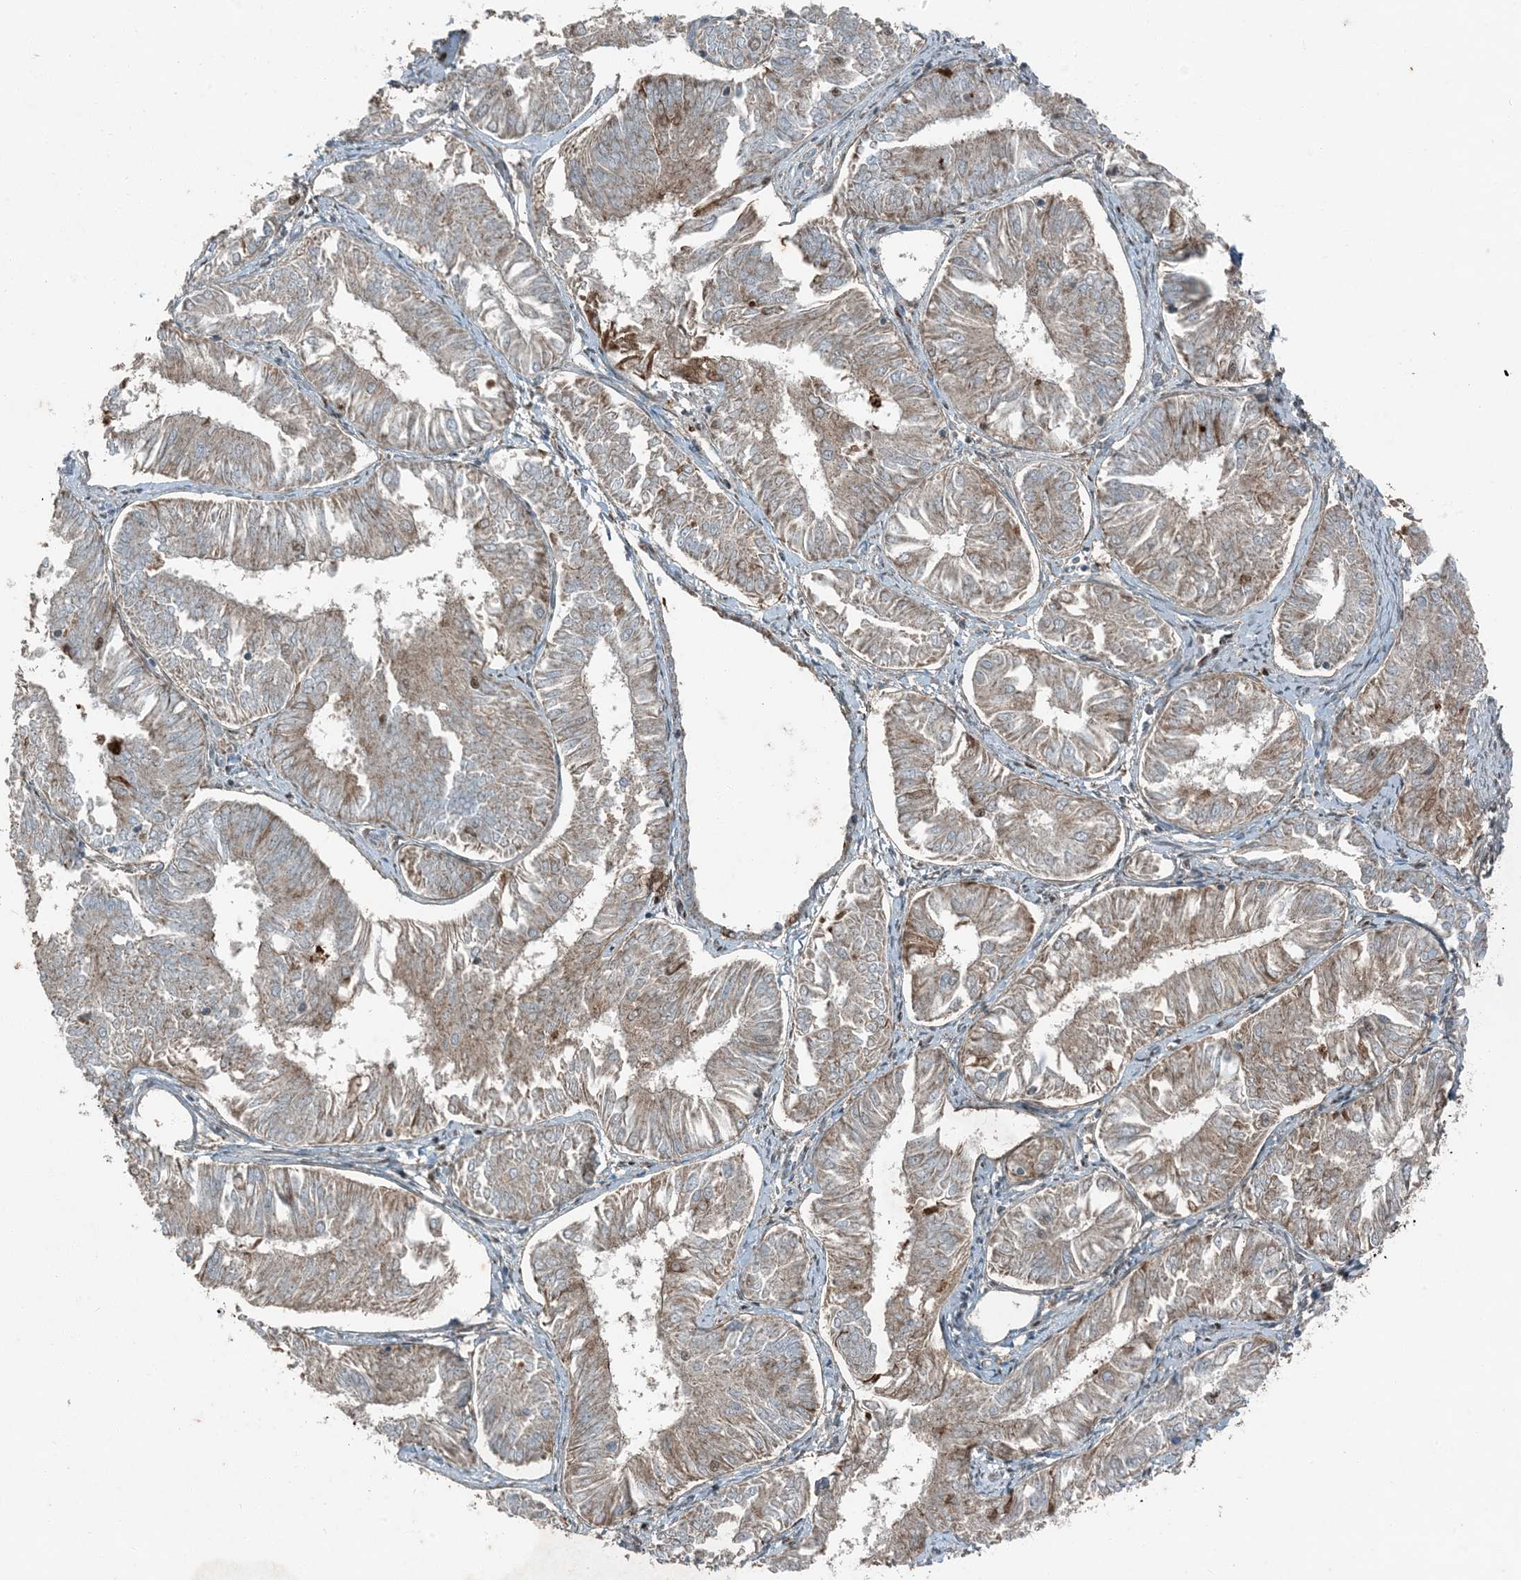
{"staining": {"intensity": "weak", "quantity": ">75%", "location": "cytoplasmic/membranous"}, "tissue": "endometrial cancer", "cell_type": "Tumor cells", "image_type": "cancer", "snomed": [{"axis": "morphology", "description": "Adenocarcinoma, NOS"}, {"axis": "topography", "description": "Endometrium"}], "caption": "This histopathology image demonstrates immunohistochemistry staining of human endometrial adenocarcinoma, with low weak cytoplasmic/membranous staining in about >75% of tumor cells.", "gene": "TADA2B", "patient": {"sex": "female", "age": 58}}